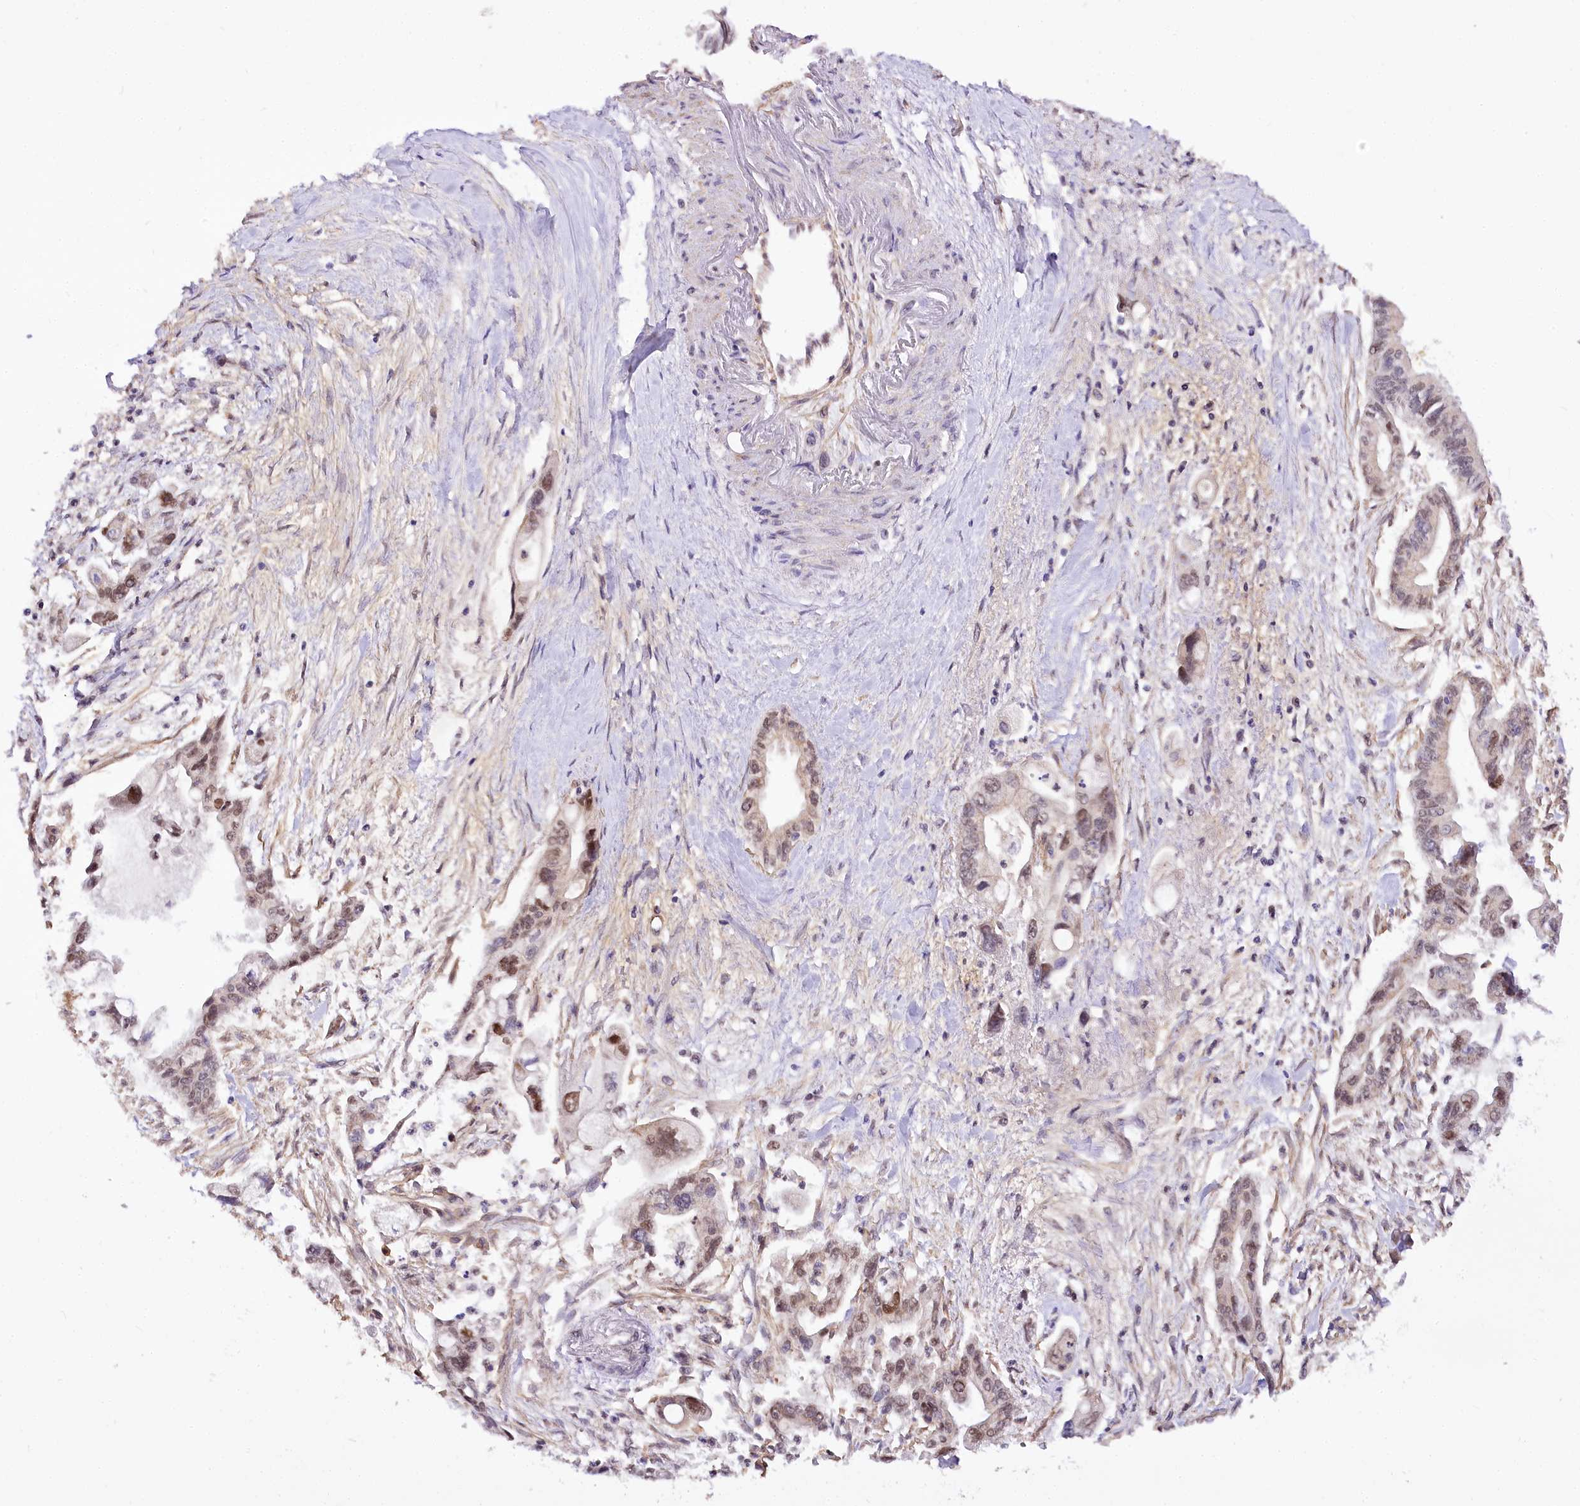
{"staining": {"intensity": "moderate", "quantity": "<25%", "location": "nuclear"}, "tissue": "pancreatic cancer", "cell_type": "Tumor cells", "image_type": "cancer", "snomed": [{"axis": "morphology", "description": "Adenocarcinoma, NOS"}, {"axis": "topography", "description": "Pancreas"}], "caption": "This histopathology image demonstrates IHC staining of pancreatic cancer, with low moderate nuclear staining in approximately <25% of tumor cells.", "gene": "GNL3L", "patient": {"sex": "male", "age": 70}}